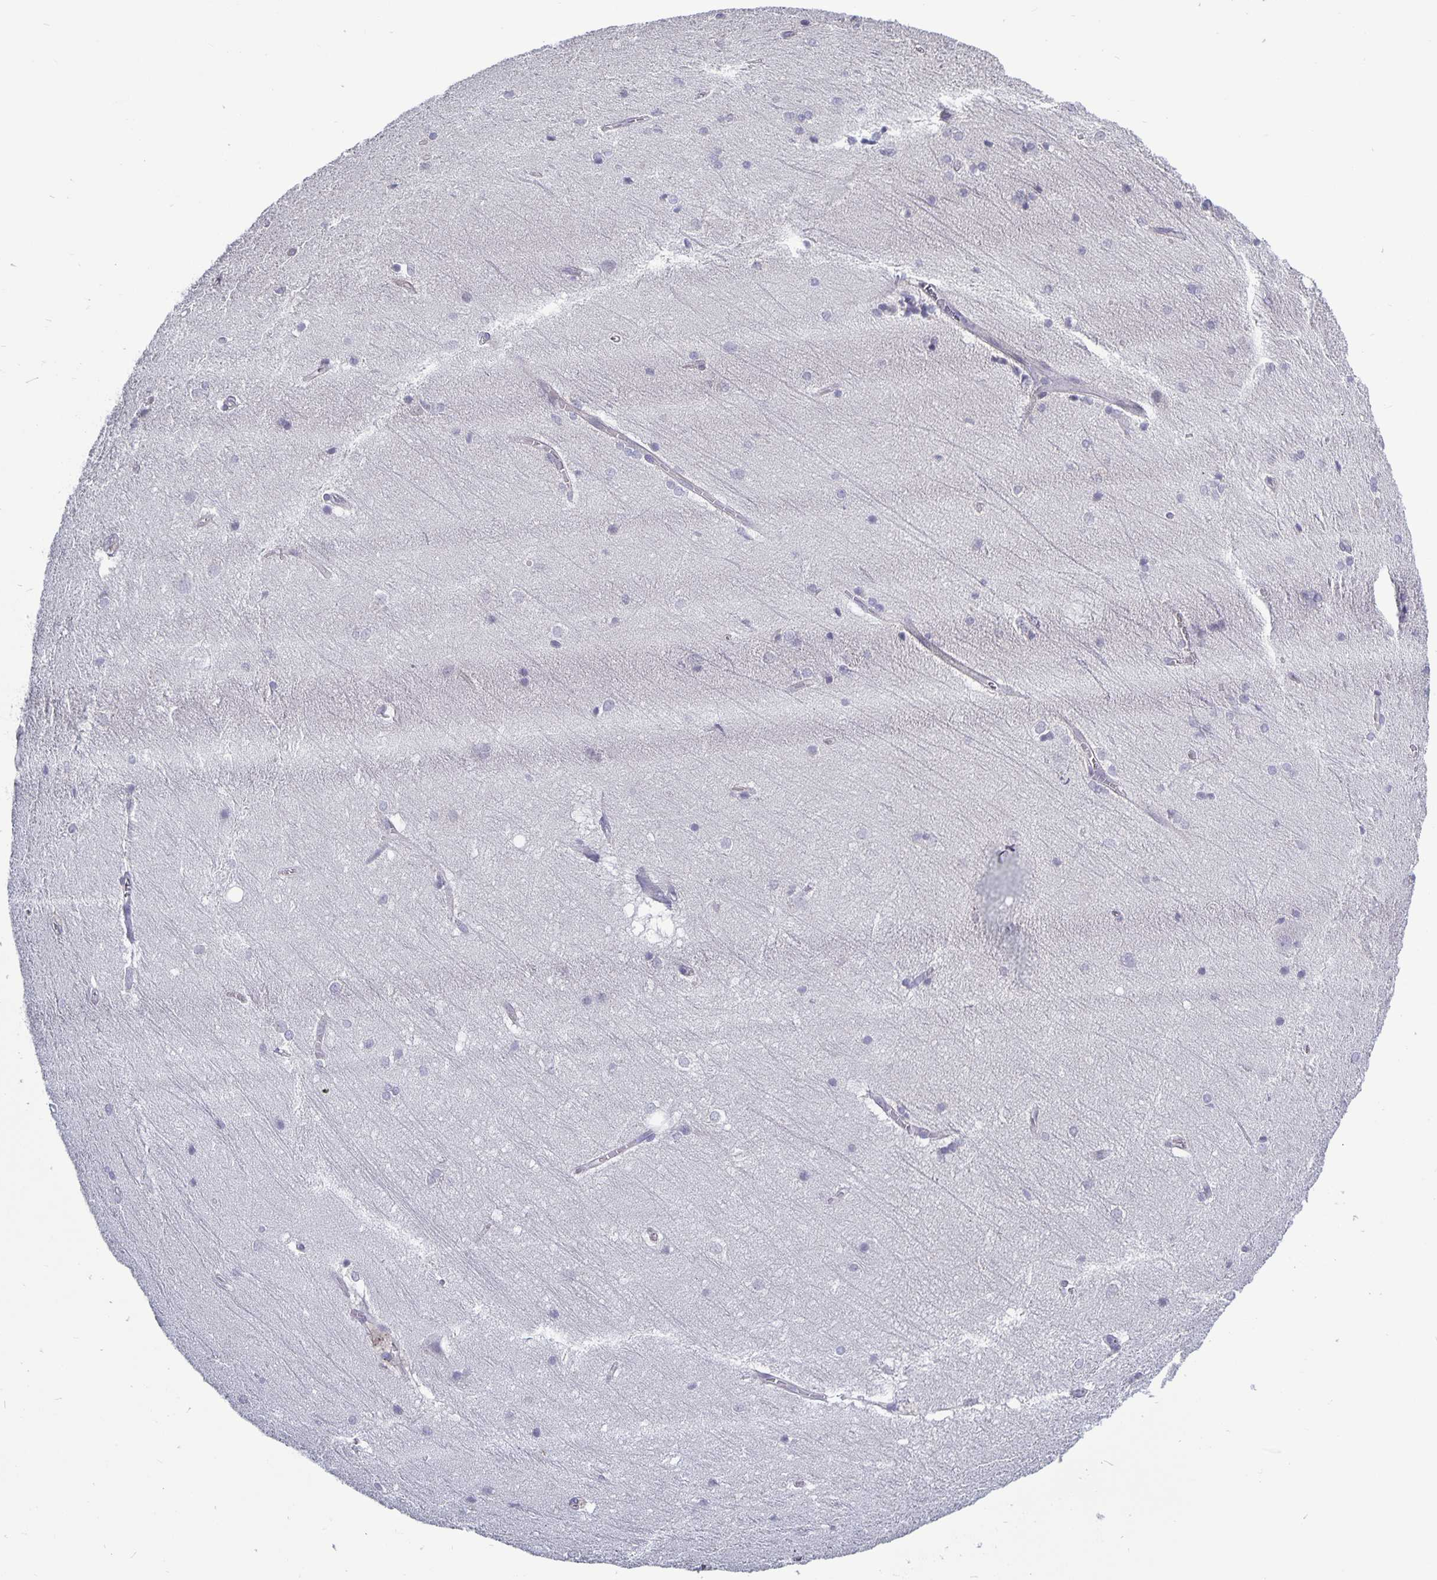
{"staining": {"intensity": "negative", "quantity": "none", "location": "none"}, "tissue": "hippocampus", "cell_type": "Glial cells", "image_type": "normal", "snomed": [{"axis": "morphology", "description": "Normal tissue, NOS"}, {"axis": "topography", "description": "Cerebral cortex"}, {"axis": "topography", "description": "Hippocampus"}], "caption": "IHC histopathology image of unremarkable hippocampus: hippocampus stained with DAB displays no significant protein staining in glial cells.", "gene": "PLCB3", "patient": {"sex": "female", "age": 19}}